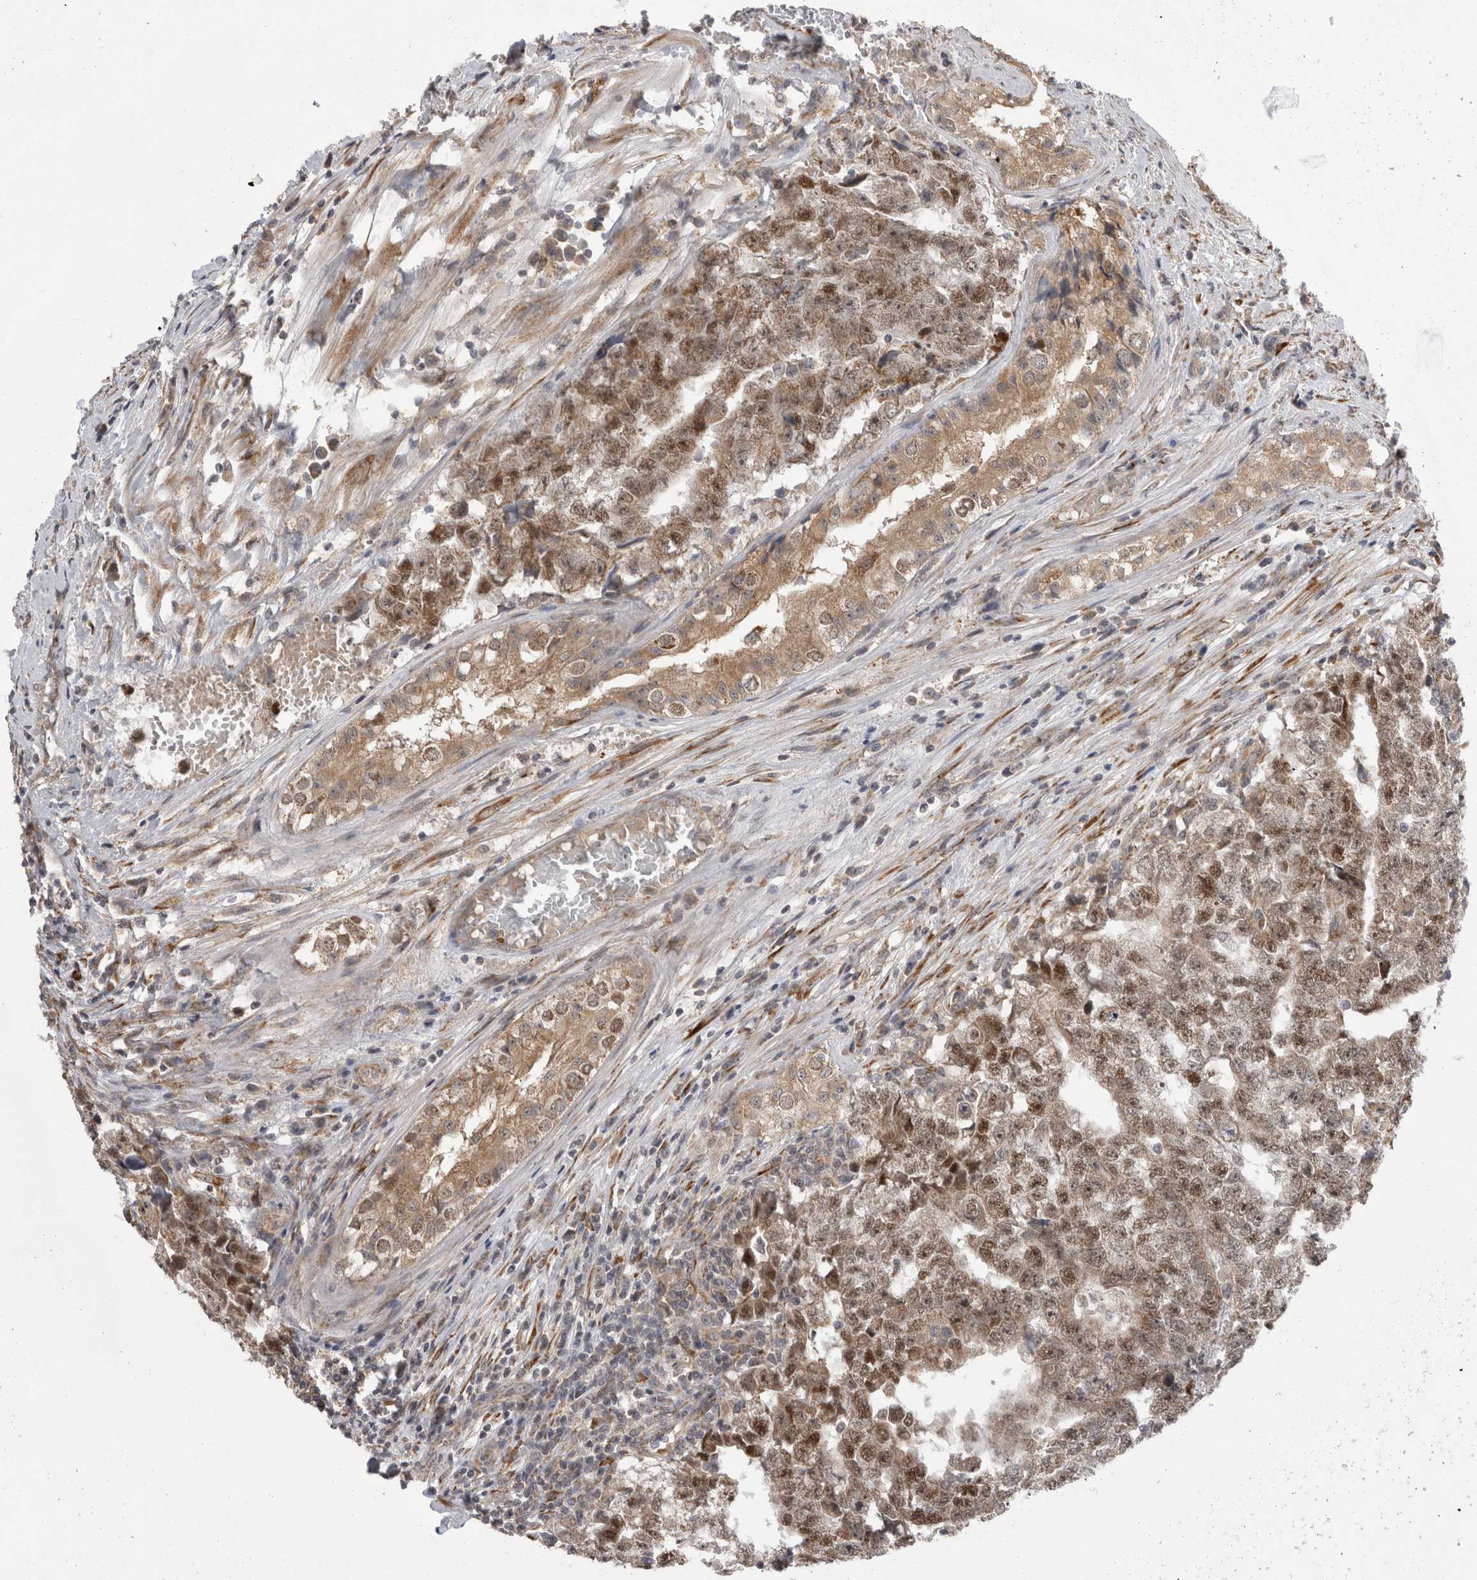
{"staining": {"intensity": "moderate", "quantity": ">75%", "location": "cytoplasmic/membranous,nuclear"}, "tissue": "testis cancer", "cell_type": "Tumor cells", "image_type": "cancer", "snomed": [{"axis": "morphology", "description": "Carcinoma, Embryonal, NOS"}, {"axis": "topography", "description": "Testis"}], "caption": "The photomicrograph exhibits immunohistochemical staining of testis cancer (embryonal carcinoma). There is moderate cytoplasmic/membranous and nuclear expression is seen in approximately >75% of tumor cells.", "gene": "ARHGAP29", "patient": {"sex": "male", "age": 25}}